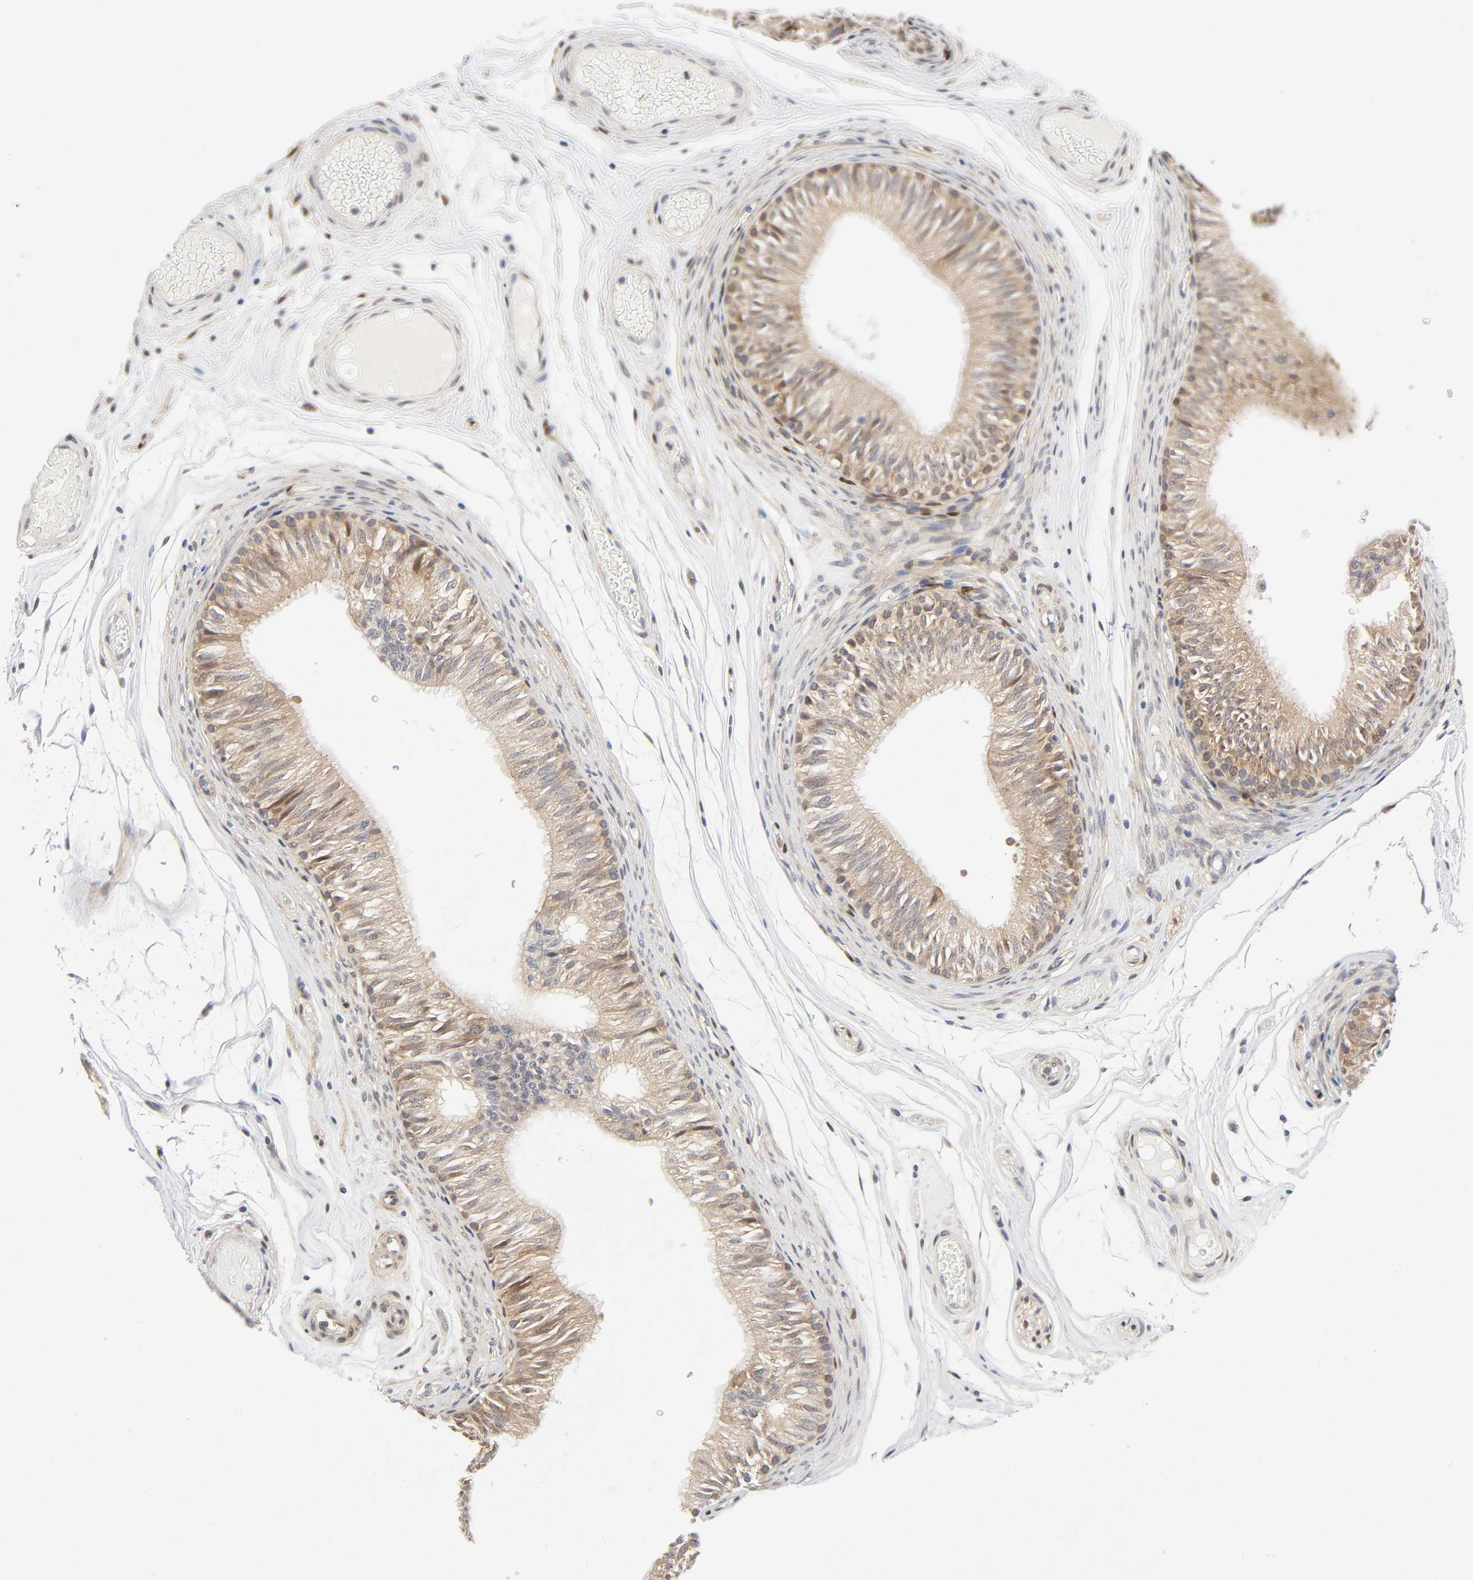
{"staining": {"intensity": "weak", "quantity": ">75%", "location": "cytoplasmic/membranous"}, "tissue": "epididymis", "cell_type": "Glandular cells", "image_type": "normal", "snomed": [{"axis": "morphology", "description": "Normal tissue, NOS"}, {"axis": "topography", "description": "Testis"}, {"axis": "topography", "description": "Epididymis"}], "caption": "High-magnification brightfield microscopy of normal epididymis stained with DAB (3,3'-diaminobenzidine) (brown) and counterstained with hematoxylin (blue). glandular cells exhibit weak cytoplasmic/membranous staining is present in about>75% of cells. (IHC, brightfield microscopy, high magnification).", "gene": "PTEN", "patient": {"sex": "male", "age": 36}}